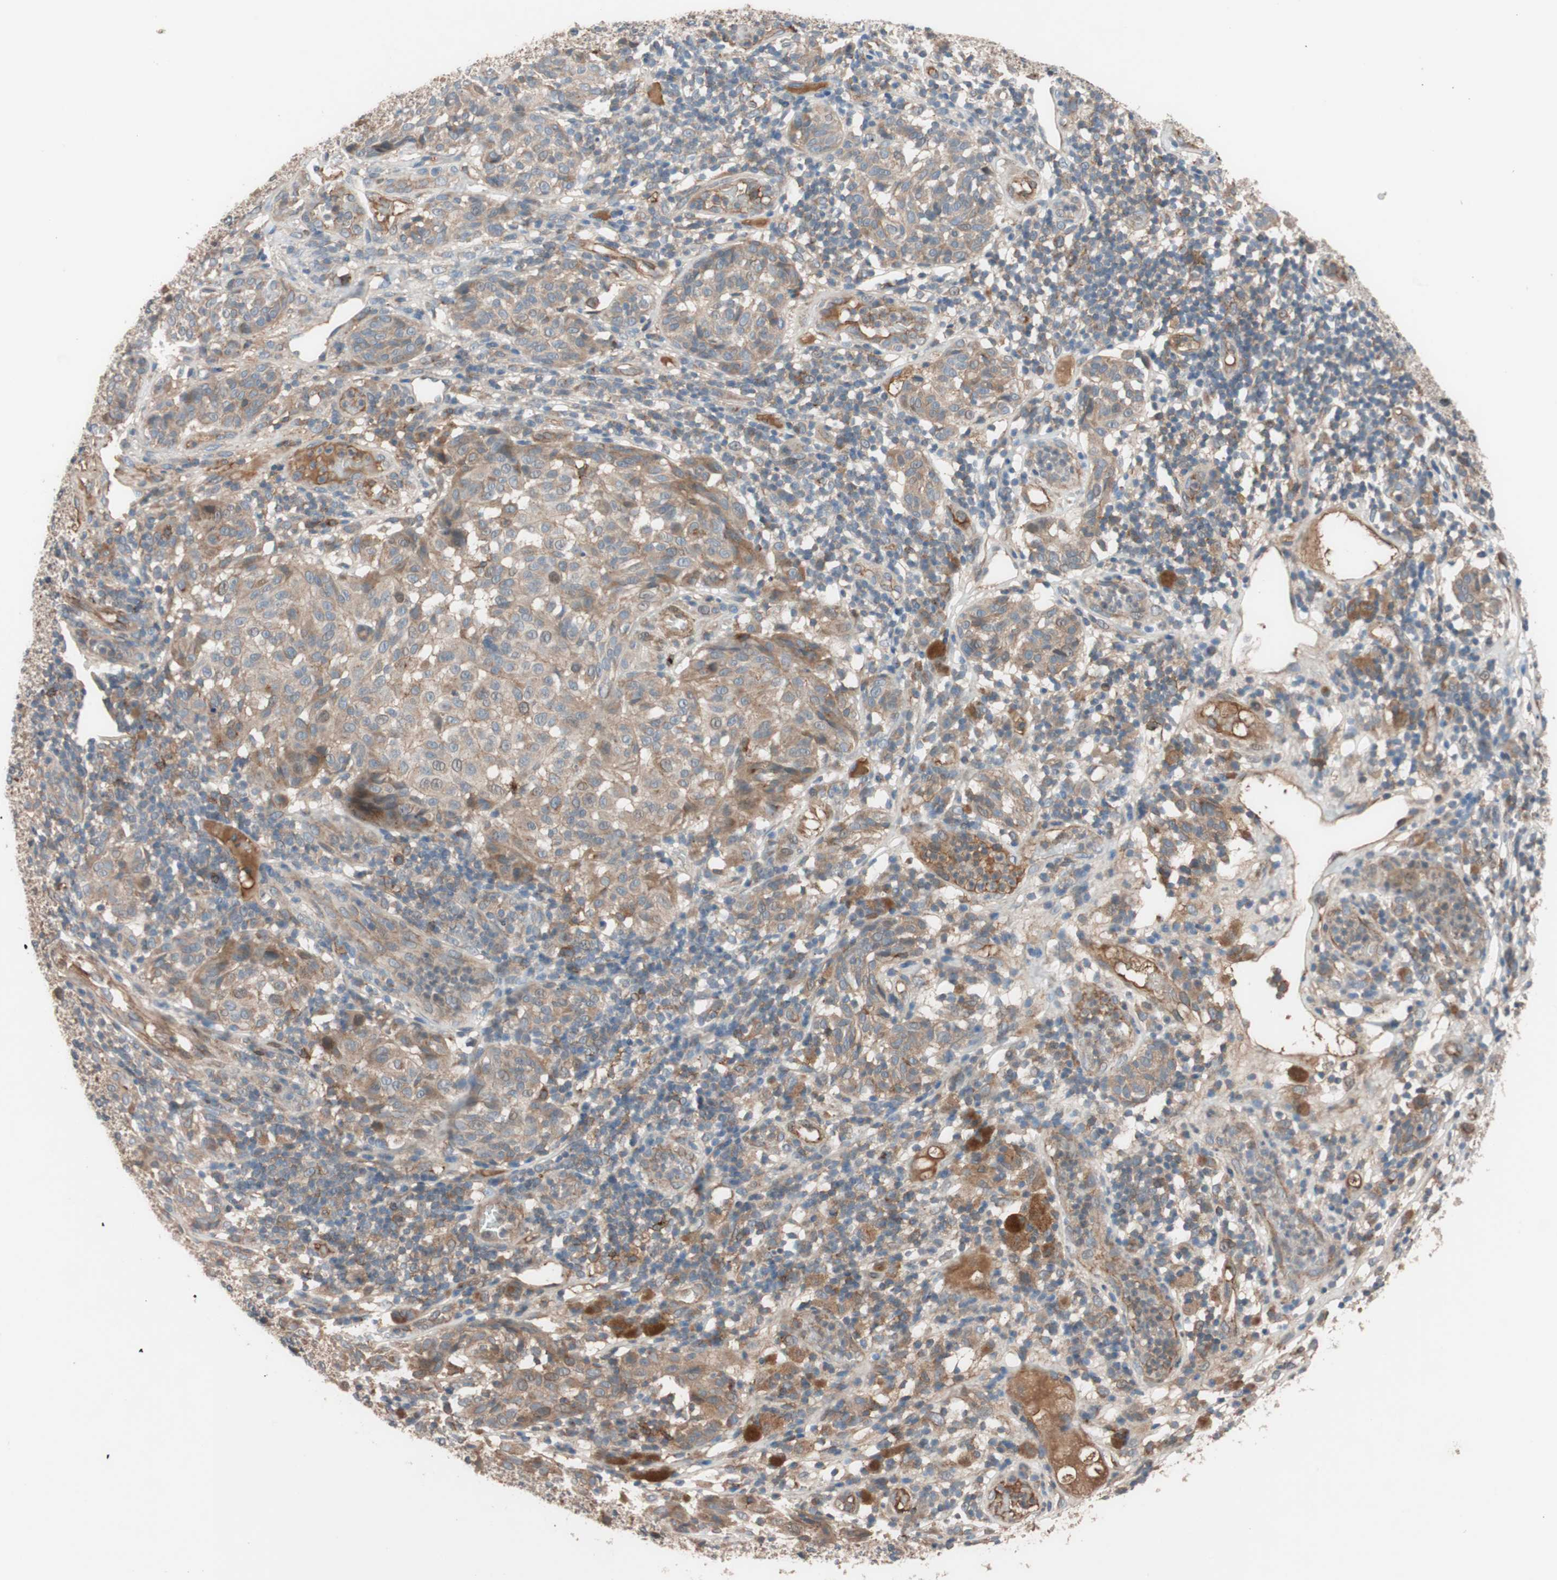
{"staining": {"intensity": "moderate", "quantity": ">75%", "location": "cytoplasmic/membranous"}, "tissue": "melanoma", "cell_type": "Tumor cells", "image_type": "cancer", "snomed": [{"axis": "morphology", "description": "Malignant melanoma, NOS"}, {"axis": "topography", "description": "Skin"}], "caption": "The photomicrograph demonstrates immunohistochemical staining of malignant melanoma. There is moderate cytoplasmic/membranous staining is present in approximately >75% of tumor cells.", "gene": "SDC4", "patient": {"sex": "female", "age": 46}}